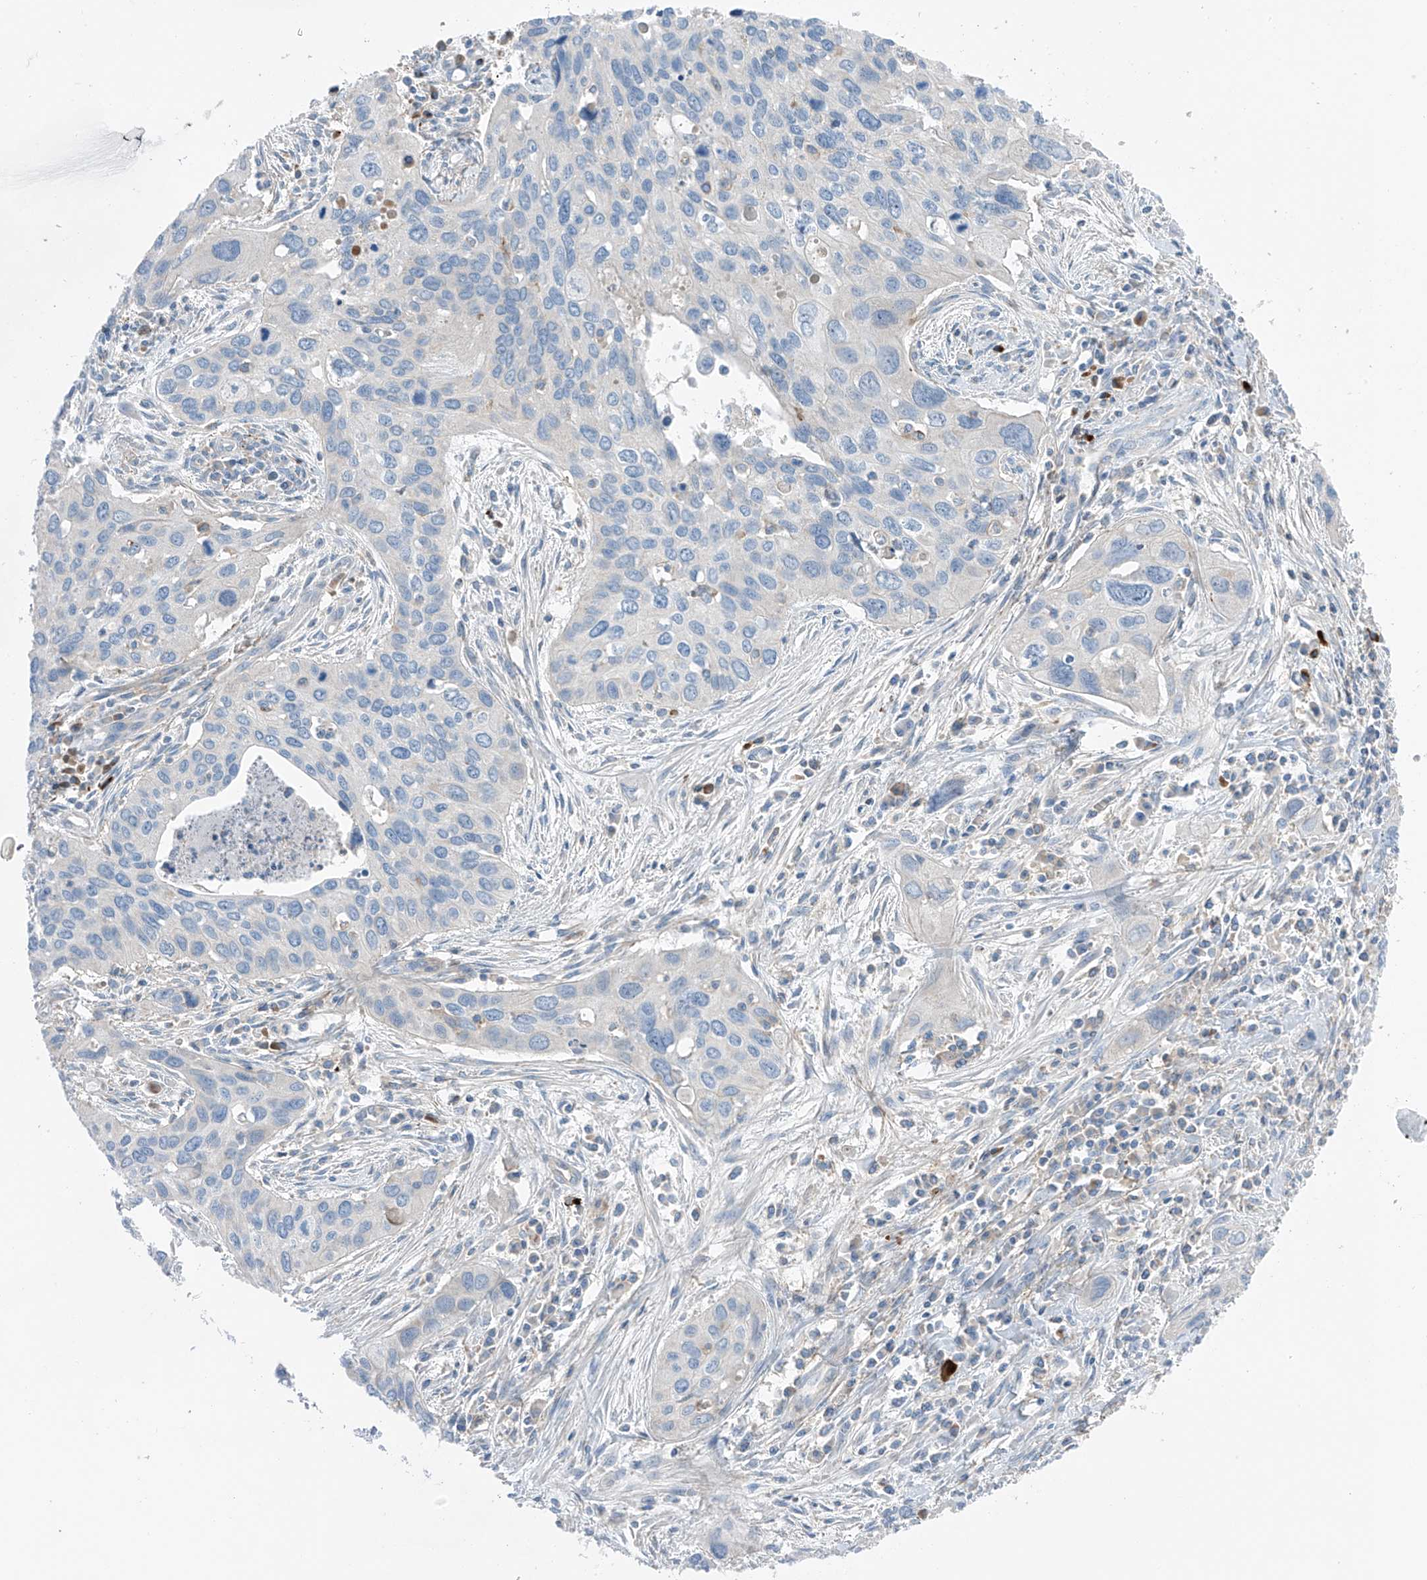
{"staining": {"intensity": "negative", "quantity": "none", "location": "none"}, "tissue": "cervical cancer", "cell_type": "Tumor cells", "image_type": "cancer", "snomed": [{"axis": "morphology", "description": "Squamous cell carcinoma, NOS"}, {"axis": "topography", "description": "Cervix"}], "caption": "Cervical cancer stained for a protein using immunohistochemistry (IHC) reveals no staining tumor cells.", "gene": "NALCN", "patient": {"sex": "female", "age": 55}}